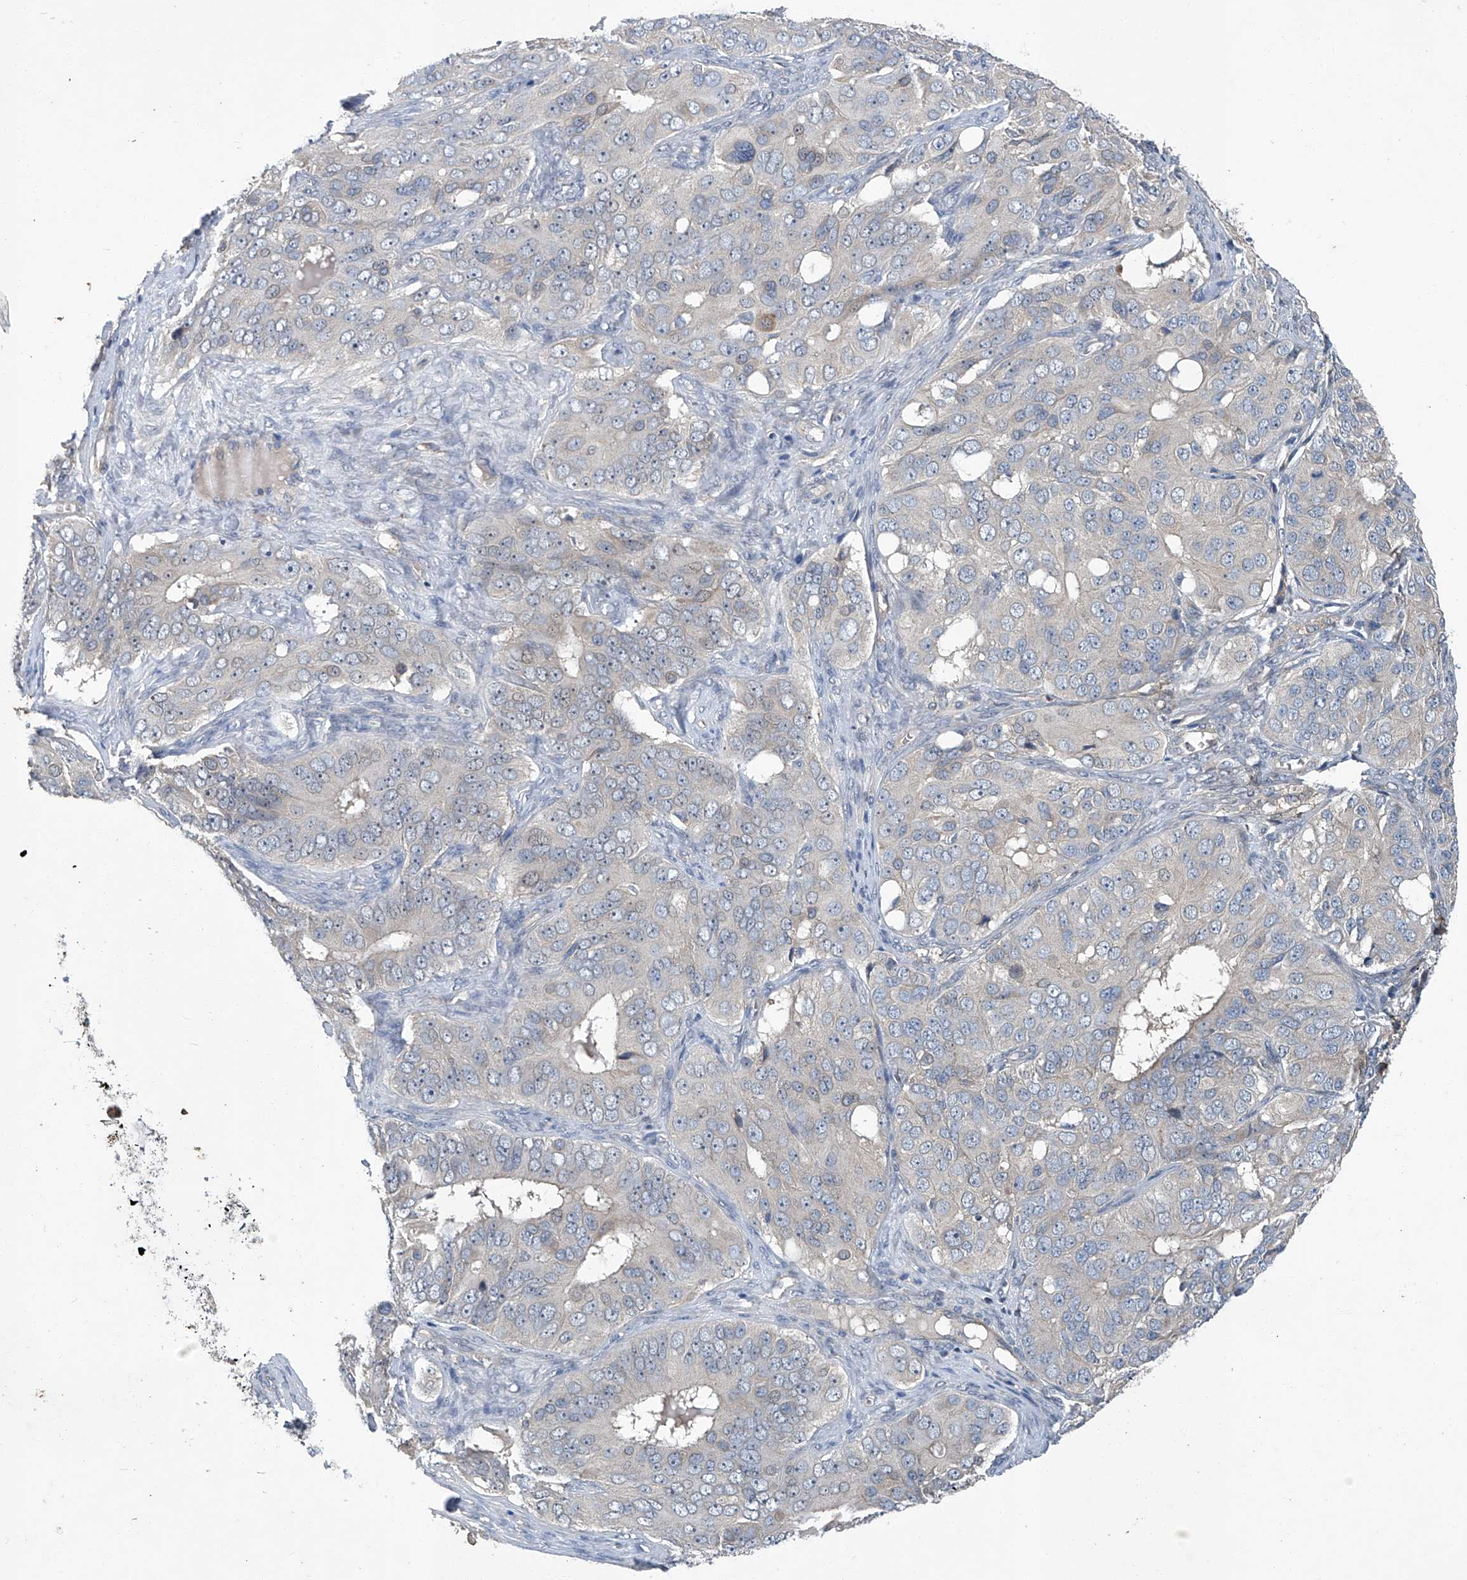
{"staining": {"intensity": "negative", "quantity": "none", "location": "none"}, "tissue": "ovarian cancer", "cell_type": "Tumor cells", "image_type": "cancer", "snomed": [{"axis": "morphology", "description": "Carcinoma, endometroid"}, {"axis": "topography", "description": "Ovary"}], "caption": "Tumor cells show no significant staining in endometroid carcinoma (ovarian).", "gene": "ANKRD34A", "patient": {"sex": "female", "age": 51}}